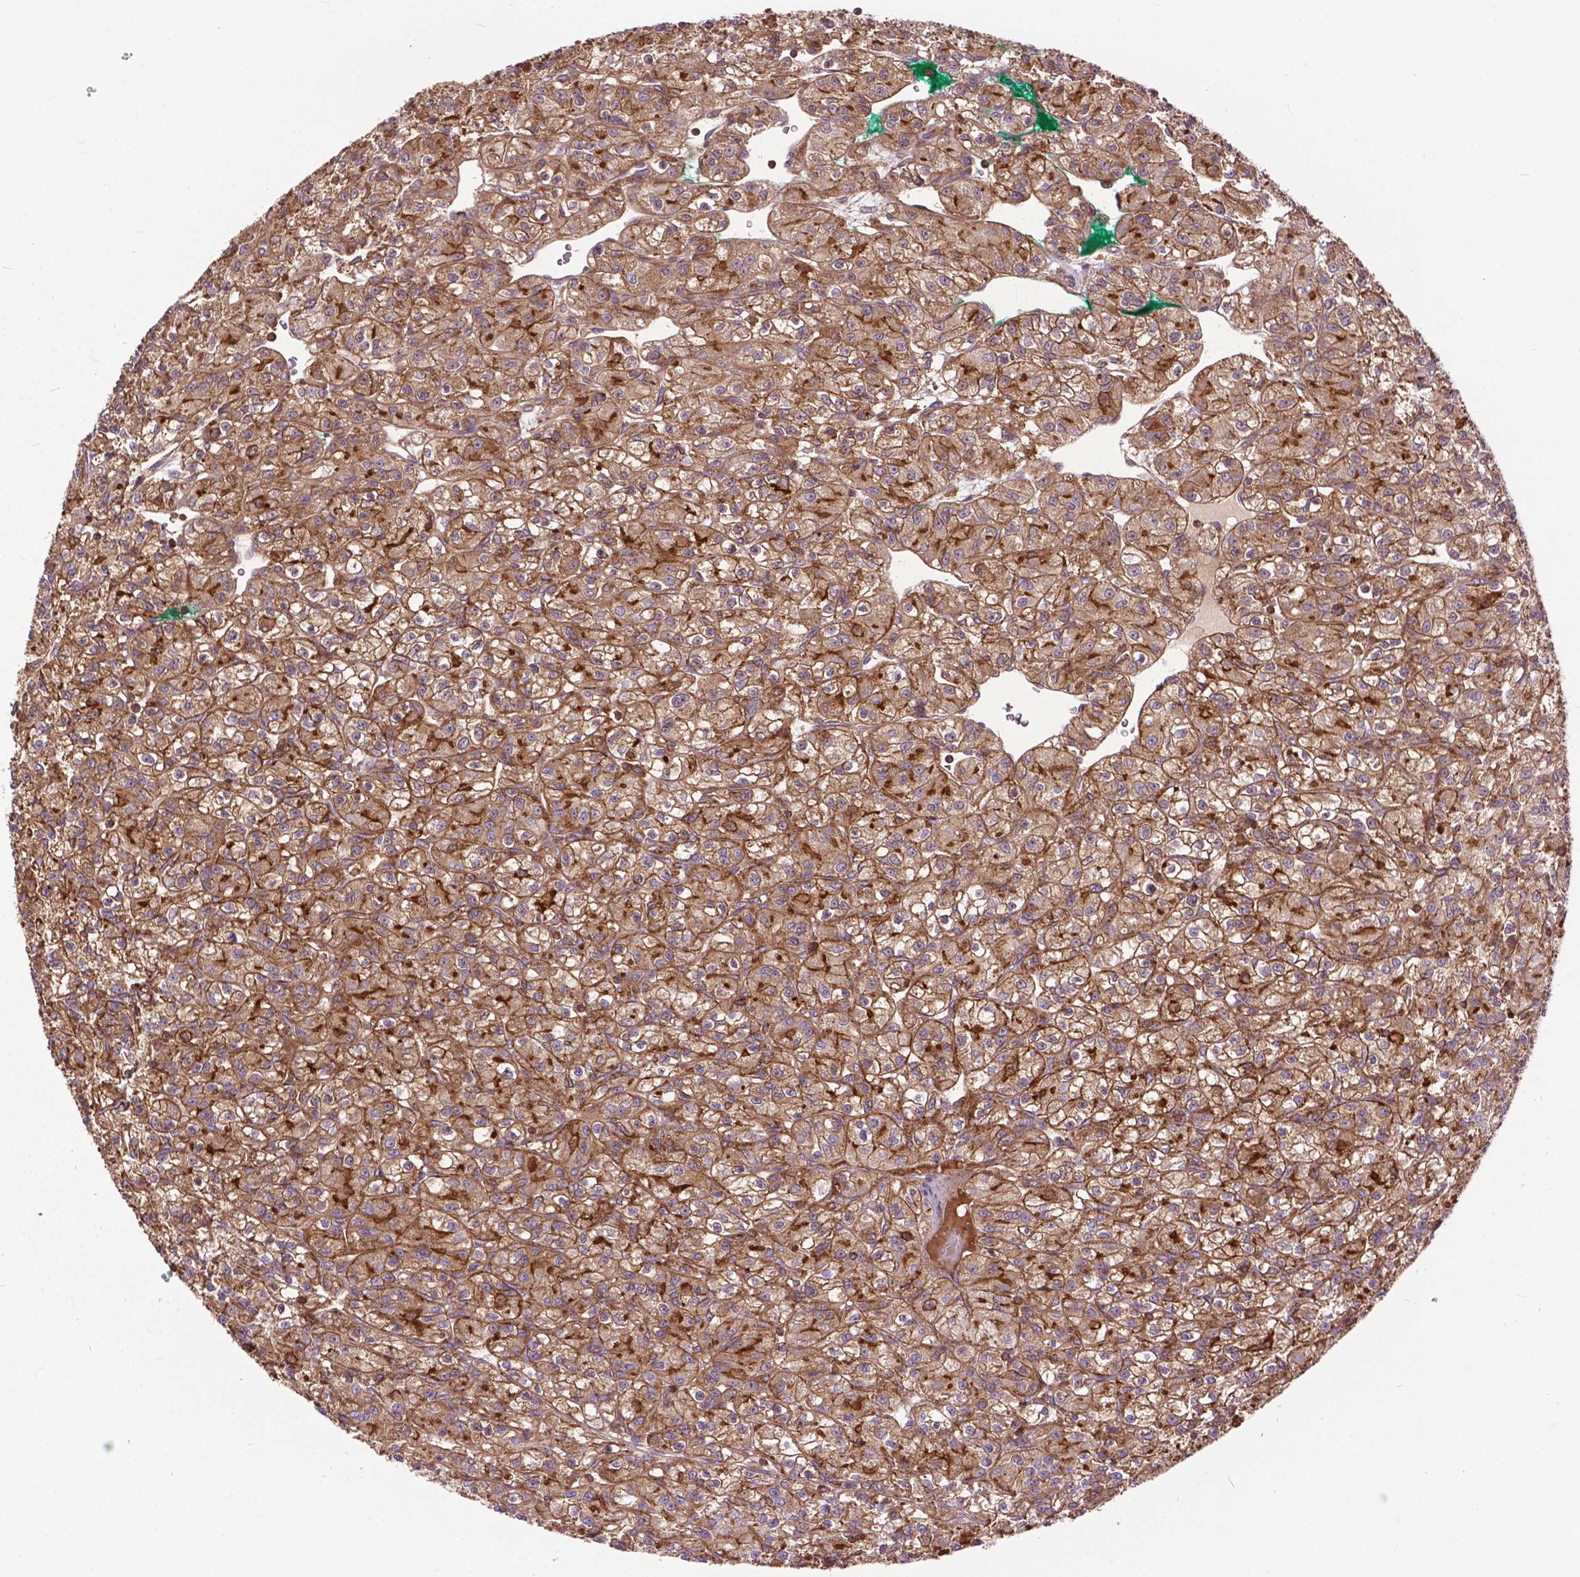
{"staining": {"intensity": "moderate", "quantity": ">75%", "location": "cytoplasmic/membranous"}, "tissue": "renal cancer", "cell_type": "Tumor cells", "image_type": "cancer", "snomed": [{"axis": "morphology", "description": "Adenocarcinoma, NOS"}, {"axis": "topography", "description": "Kidney"}], "caption": "Adenocarcinoma (renal) was stained to show a protein in brown. There is medium levels of moderate cytoplasmic/membranous expression in approximately >75% of tumor cells. The staining was performed using DAB, with brown indicating positive protein expression. Nuclei are stained blue with hematoxylin.", "gene": "CHMP4A", "patient": {"sex": "female", "age": 70}}